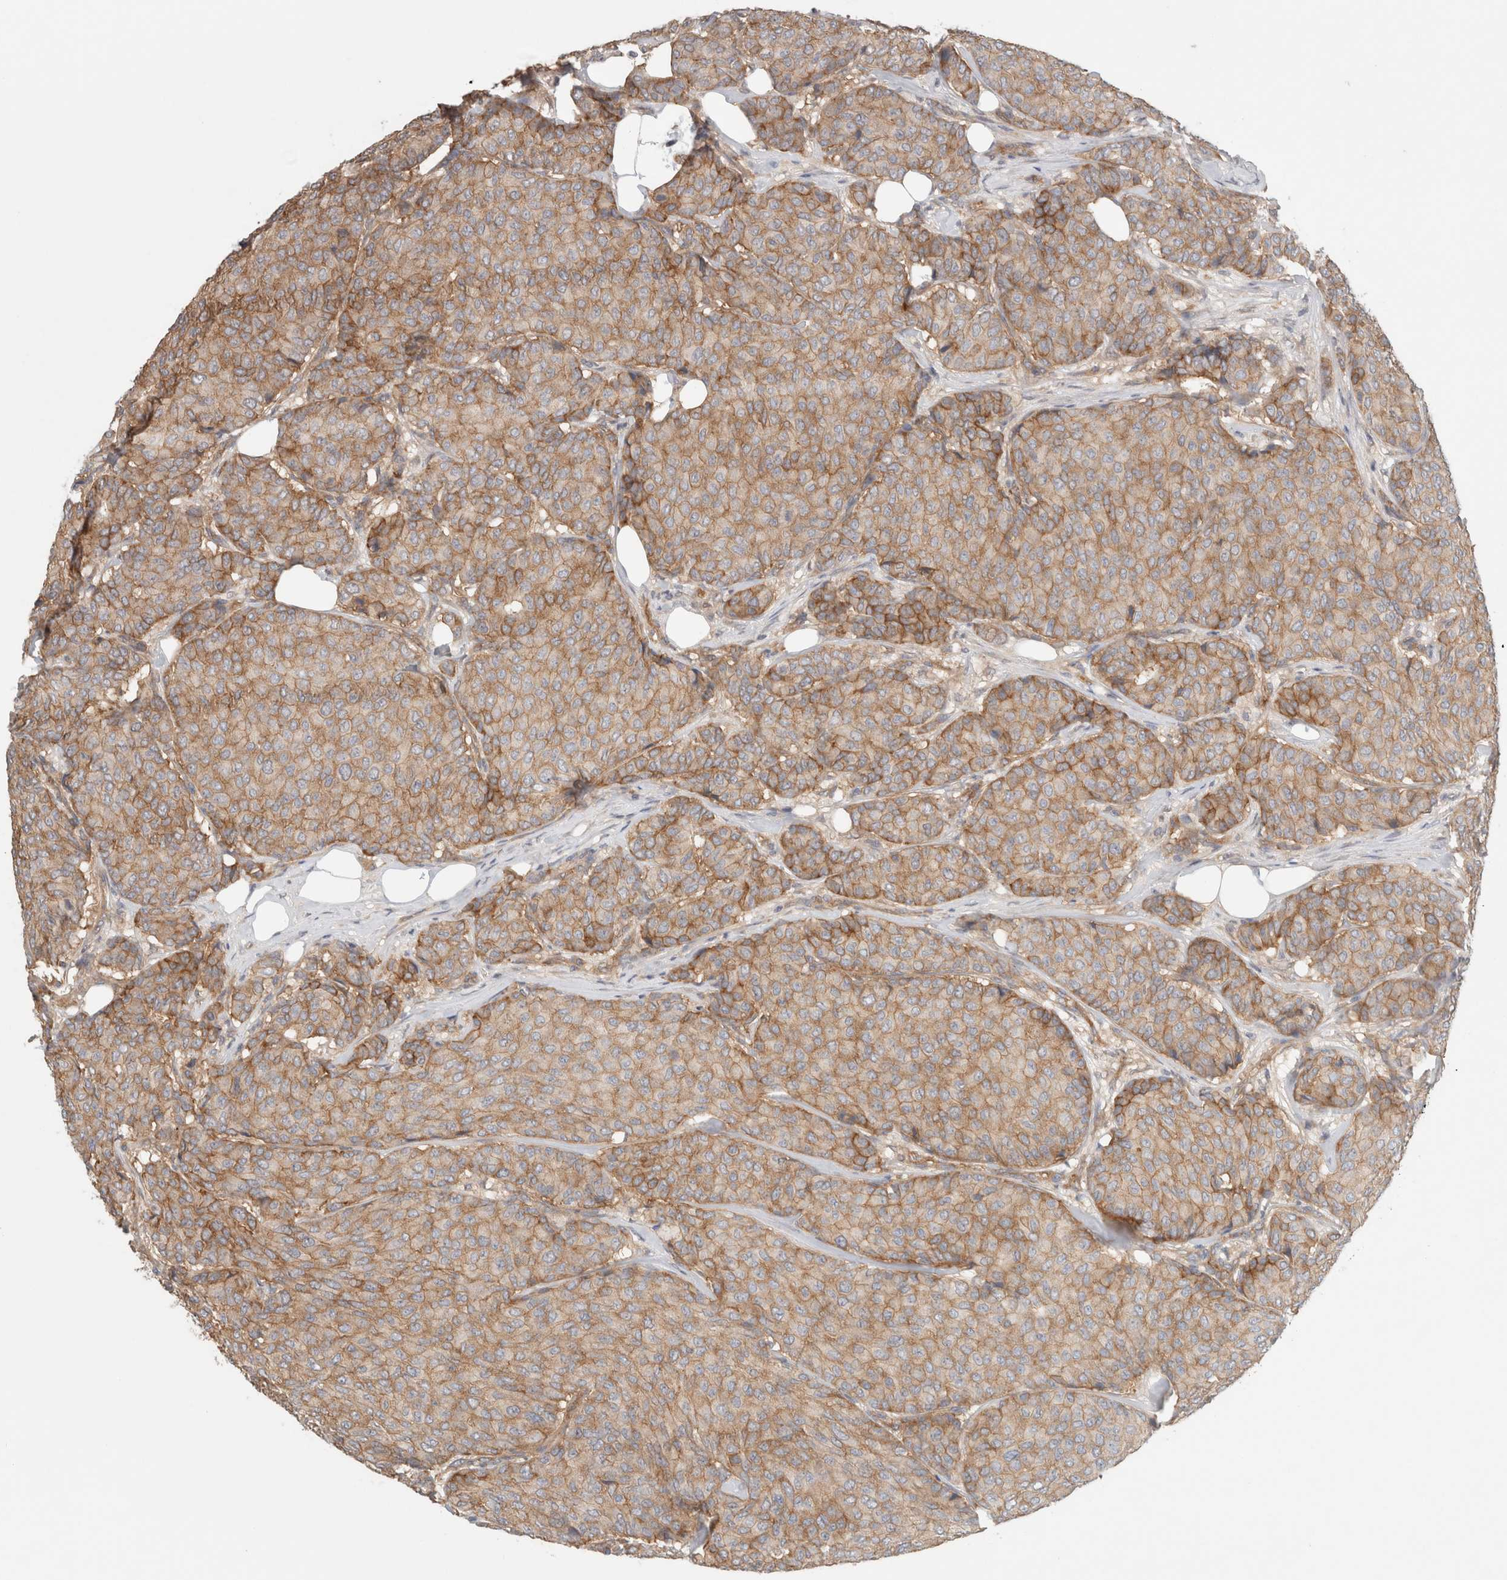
{"staining": {"intensity": "moderate", "quantity": ">75%", "location": "cytoplasmic/membranous"}, "tissue": "breast cancer", "cell_type": "Tumor cells", "image_type": "cancer", "snomed": [{"axis": "morphology", "description": "Duct carcinoma"}, {"axis": "topography", "description": "Breast"}], "caption": "Infiltrating ductal carcinoma (breast) was stained to show a protein in brown. There is medium levels of moderate cytoplasmic/membranous positivity in about >75% of tumor cells.", "gene": "RASAL2", "patient": {"sex": "female", "age": 75}}